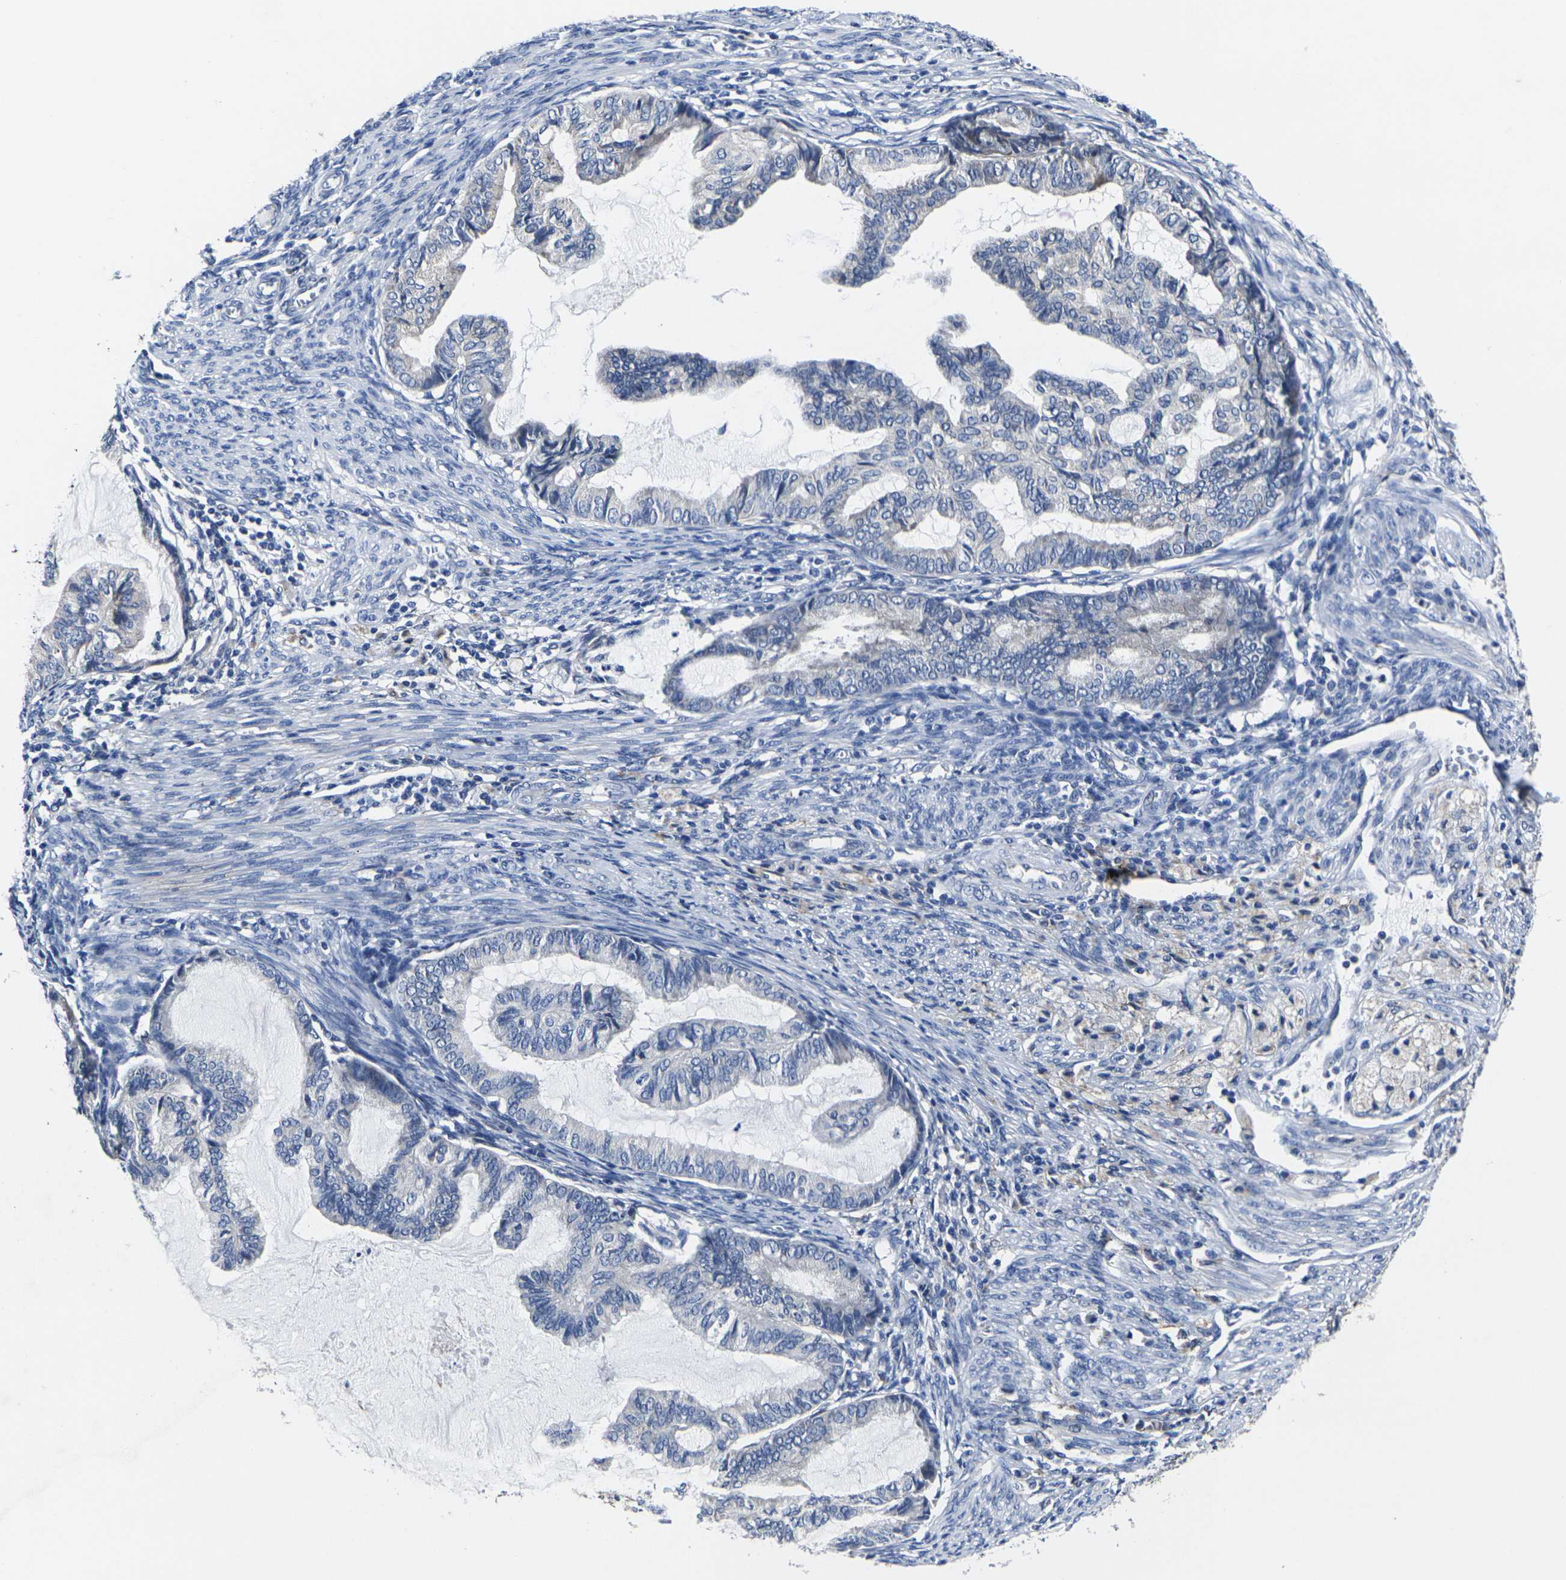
{"staining": {"intensity": "negative", "quantity": "none", "location": "none"}, "tissue": "cervical cancer", "cell_type": "Tumor cells", "image_type": "cancer", "snomed": [{"axis": "morphology", "description": "Normal tissue, NOS"}, {"axis": "morphology", "description": "Adenocarcinoma, NOS"}, {"axis": "topography", "description": "Cervix"}, {"axis": "topography", "description": "Endometrium"}], "caption": "This micrograph is of cervical adenocarcinoma stained with IHC to label a protein in brown with the nuclei are counter-stained blue. There is no staining in tumor cells.", "gene": "CYP2C8", "patient": {"sex": "female", "age": 86}}